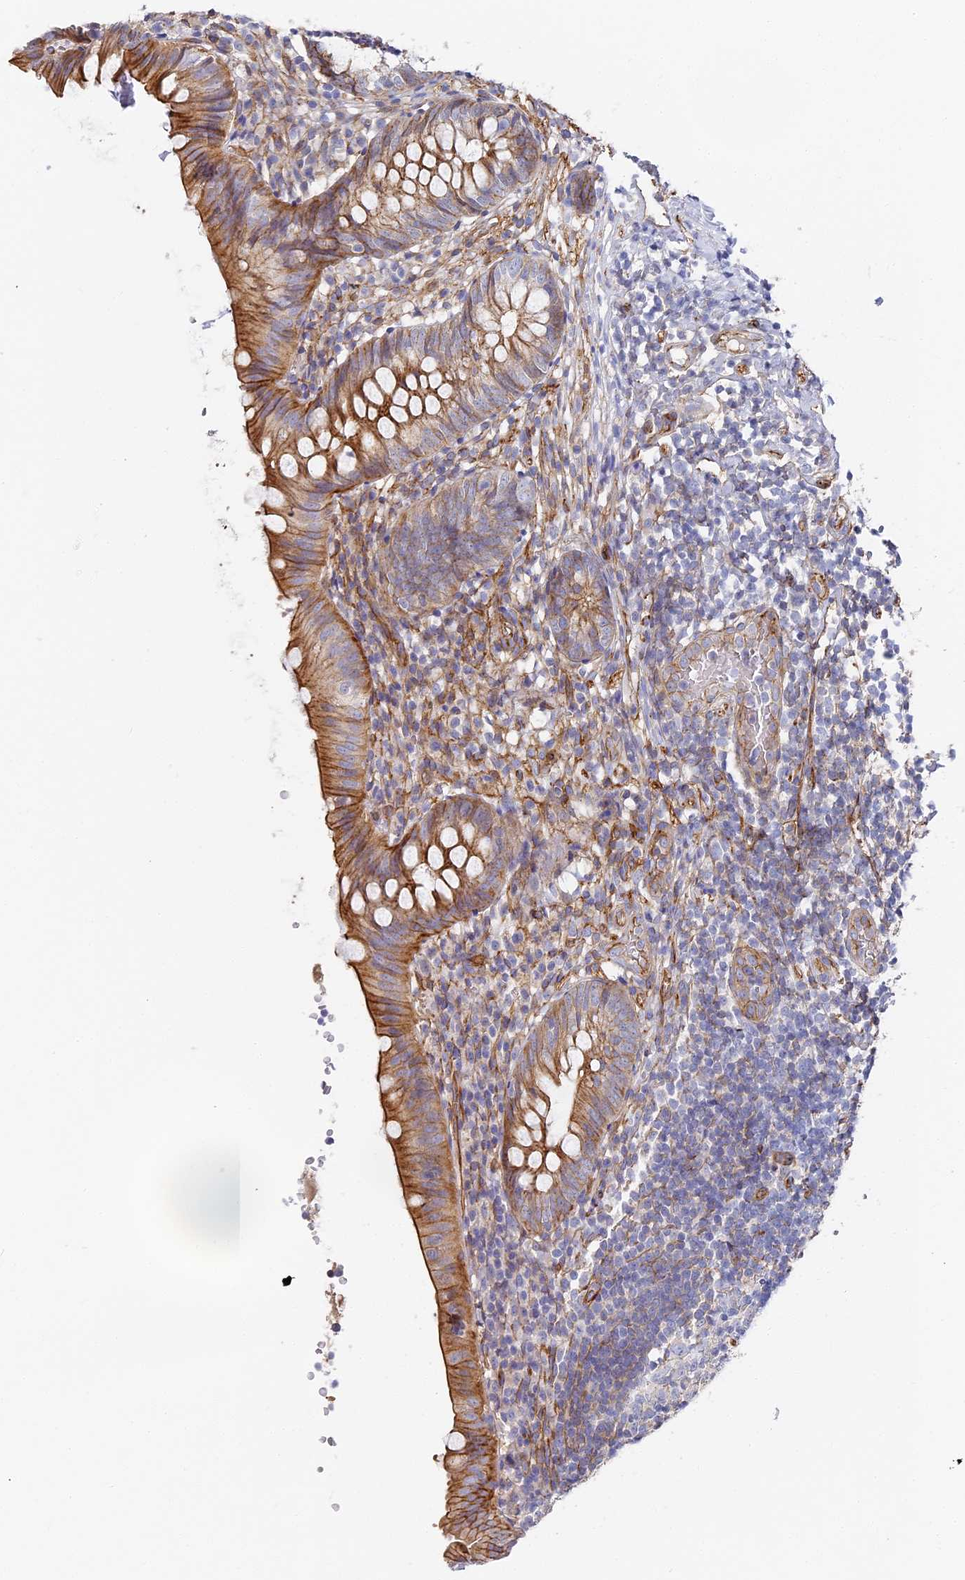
{"staining": {"intensity": "moderate", "quantity": ">75%", "location": "cytoplasmic/membranous"}, "tissue": "appendix", "cell_type": "Glandular cells", "image_type": "normal", "snomed": [{"axis": "morphology", "description": "Normal tissue, NOS"}, {"axis": "topography", "description": "Appendix"}], "caption": "Moderate cytoplasmic/membranous protein positivity is identified in about >75% of glandular cells in appendix. The staining was performed using DAB, with brown indicating positive protein expression. Nuclei are stained blue with hematoxylin.", "gene": "CCDC30", "patient": {"sex": "male", "age": 8}}